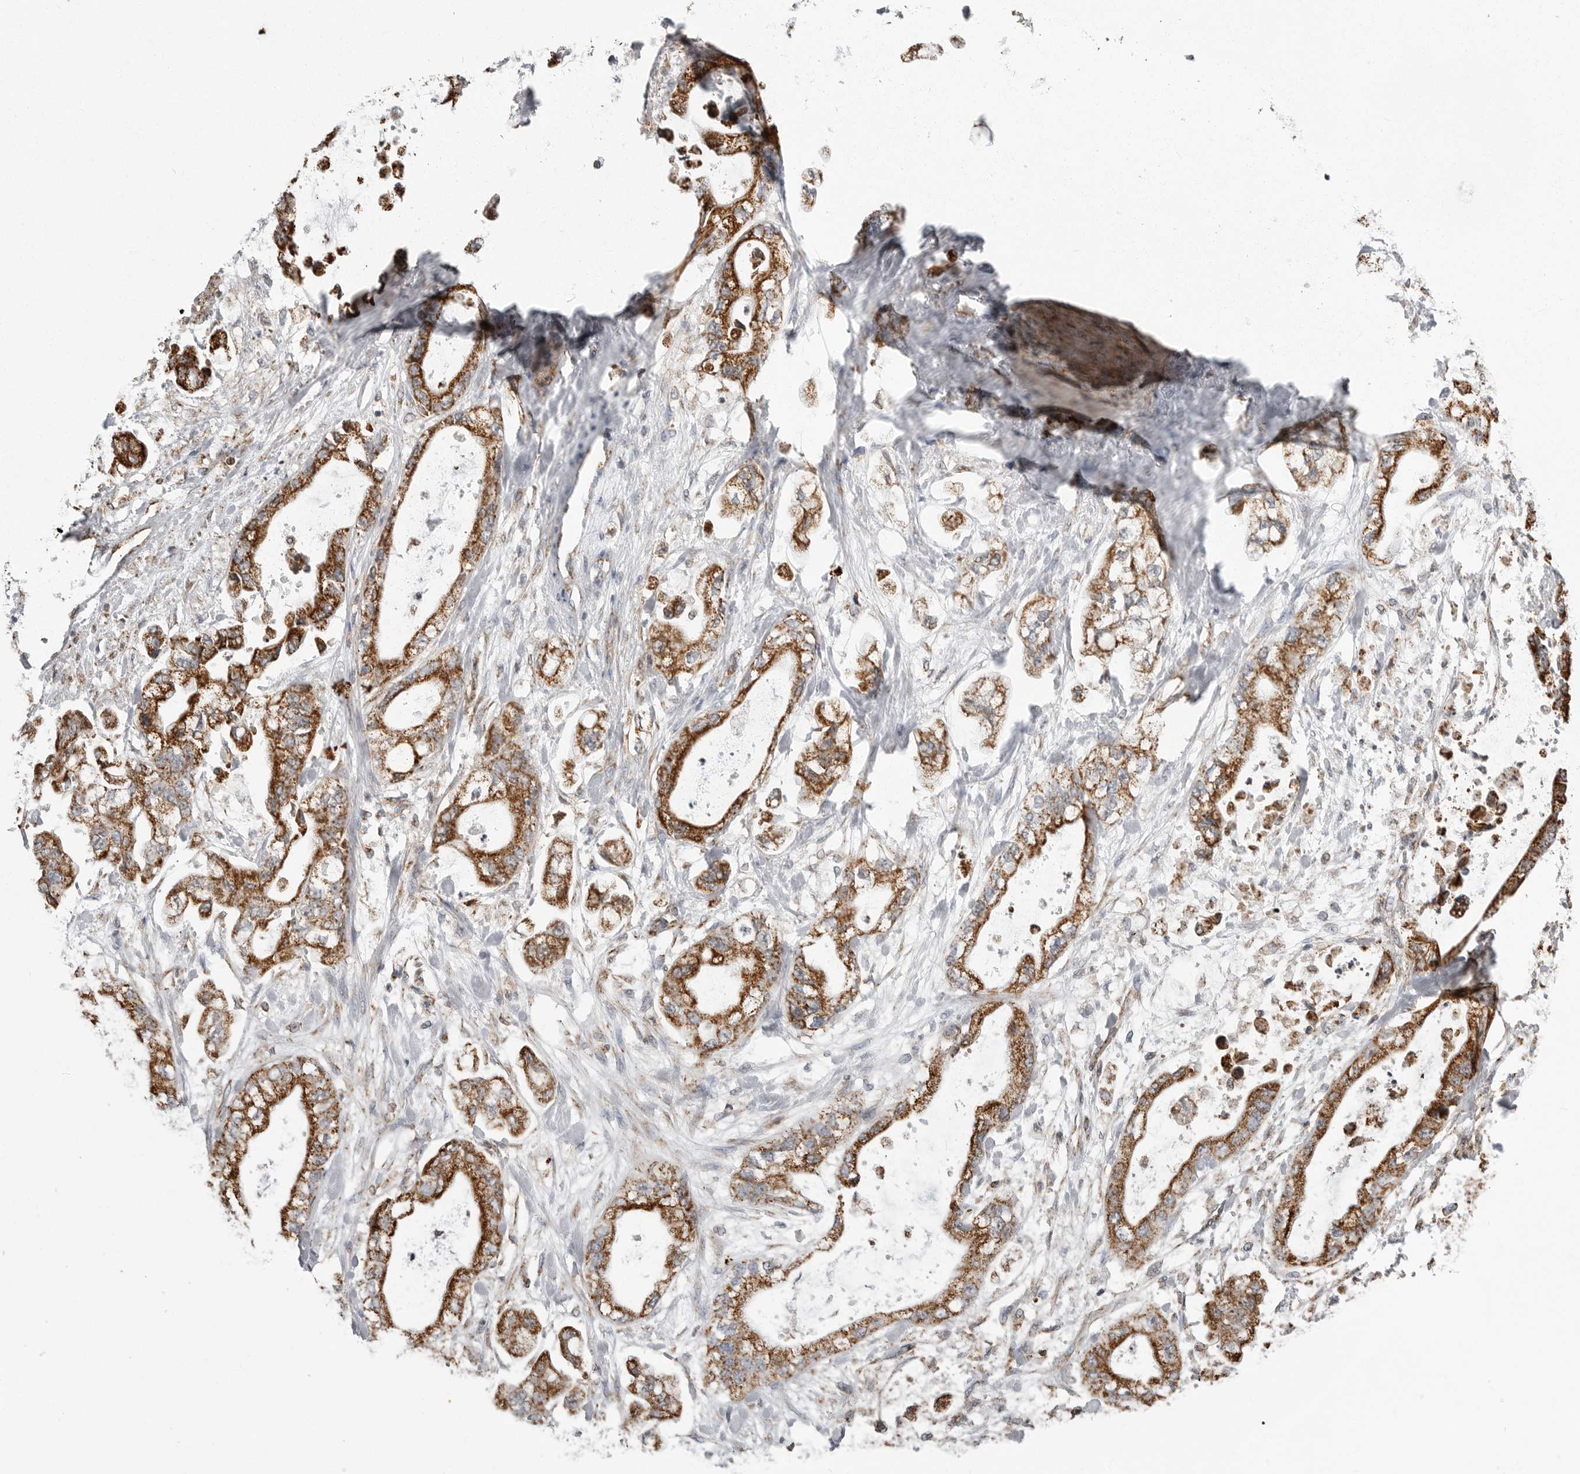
{"staining": {"intensity": "strong", "quantity": ">75%", "location": "cytoplasmic/membranous"}, "tissue": "stomach cancer", "cell_type": "Tumor cells", "image_type": "cancer", "snomed": [{"axis": "morphology", "description": "Normal tissue, NOS"}, {"axis": "morphology", "description": "Adenocarcinoma, NOS"}, {"axis": "topography", "description": "Stomach"}], "caption": "The image reveals staining of stomach cancer, revealing strong cytoplasmic/membranous protein expression (brown color) within tumor cells.", "gene": "FH", "patient": {"sex": "male", "age": 62}}